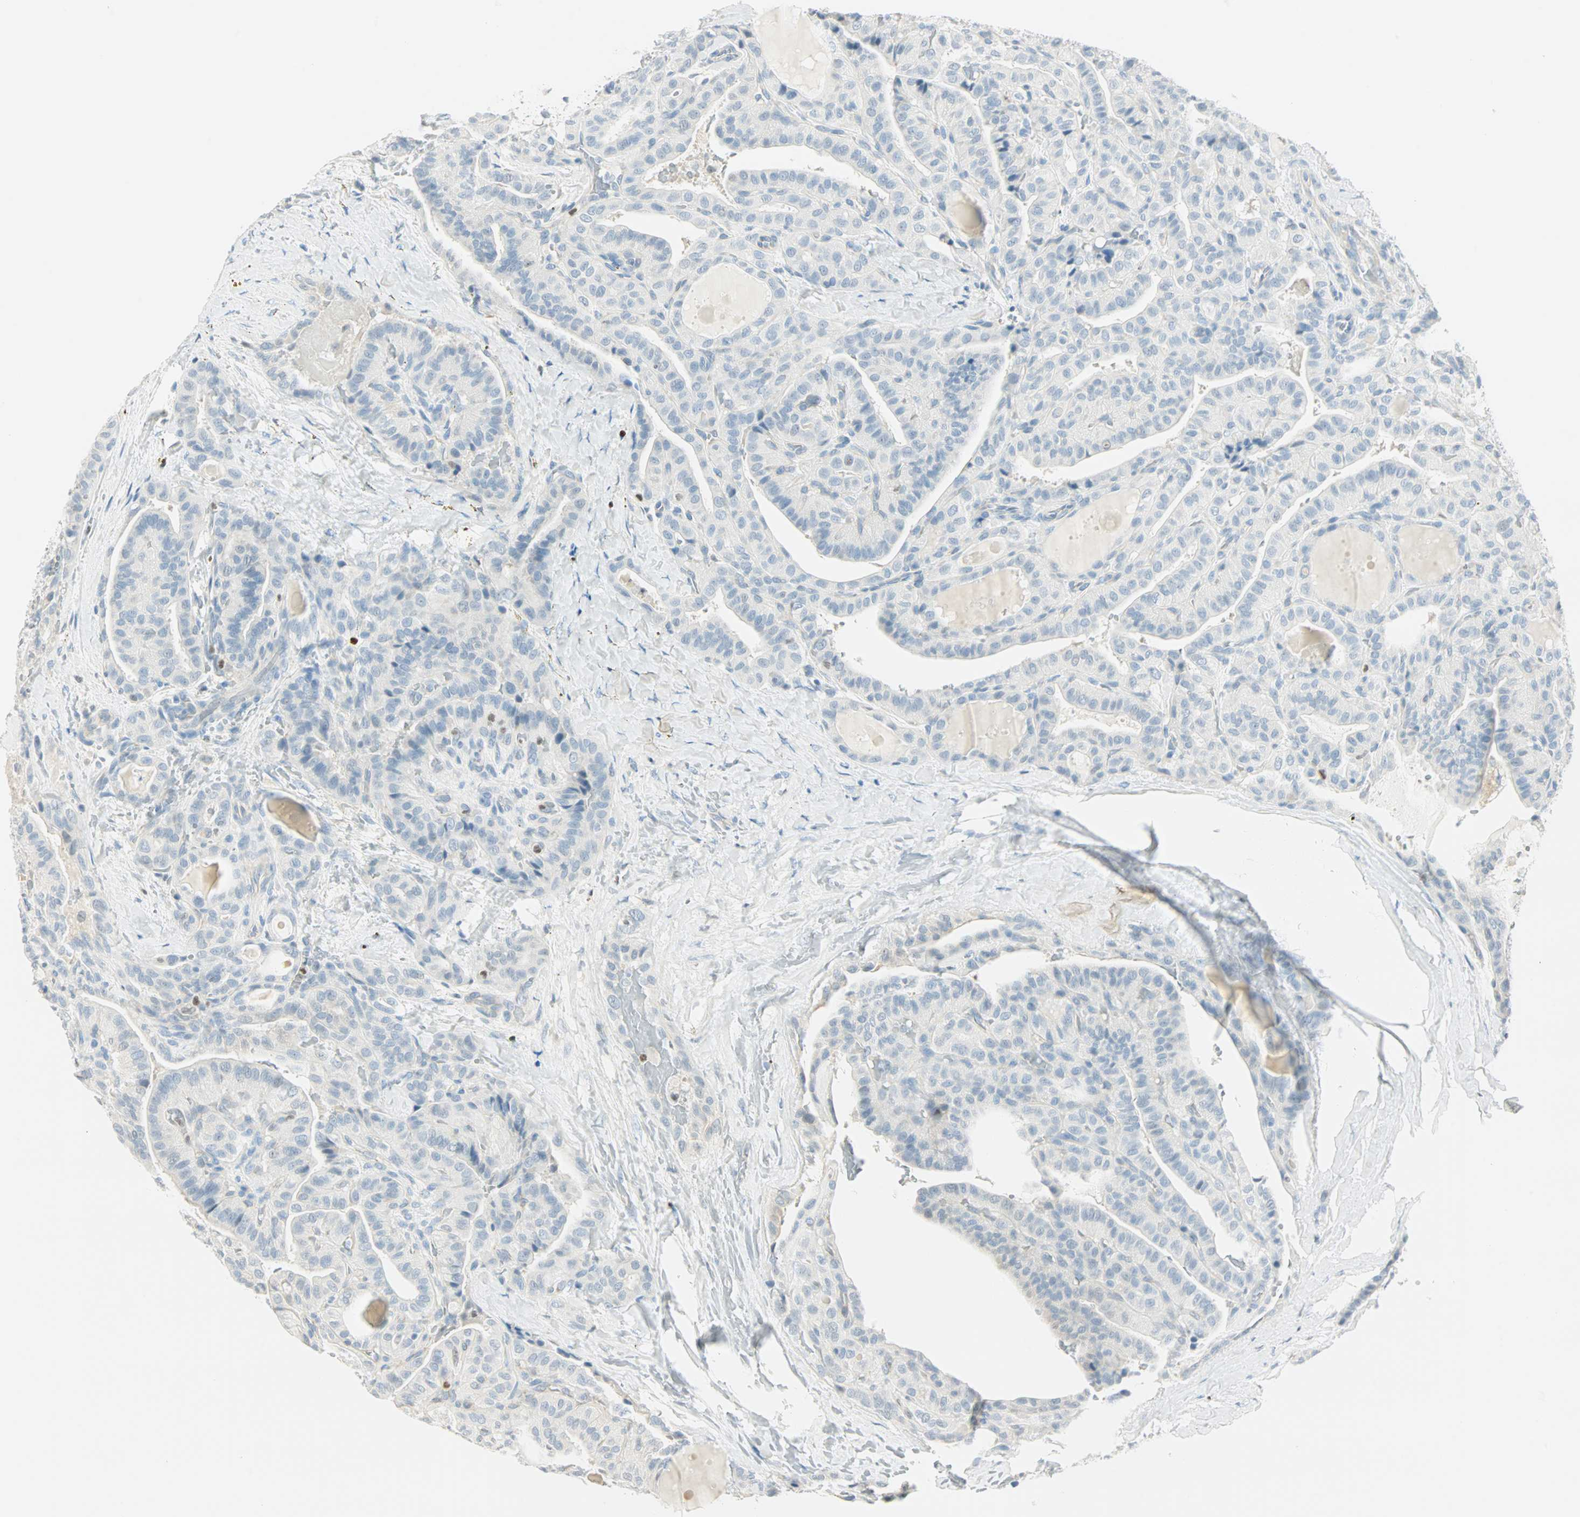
{"staining": {"intensity": "negative", "quantity": "none", "location": "none"}, "tissue": "thyroid cancer", "cell_type": "Tumor cells", "image_type": "cancer", "snomed": [{"axis": "morphology", "description": "Papillary adenocarcinoma, NOS"}, {"axis": "topography", "description": "Thyroid gland"}], "caption": "The histopathology image displays no significant expression in tumor cells of thyroid papillary adenocarcinoma.", "gene": "MLLT10", "patient": {"sex": "male", "age": 77}}